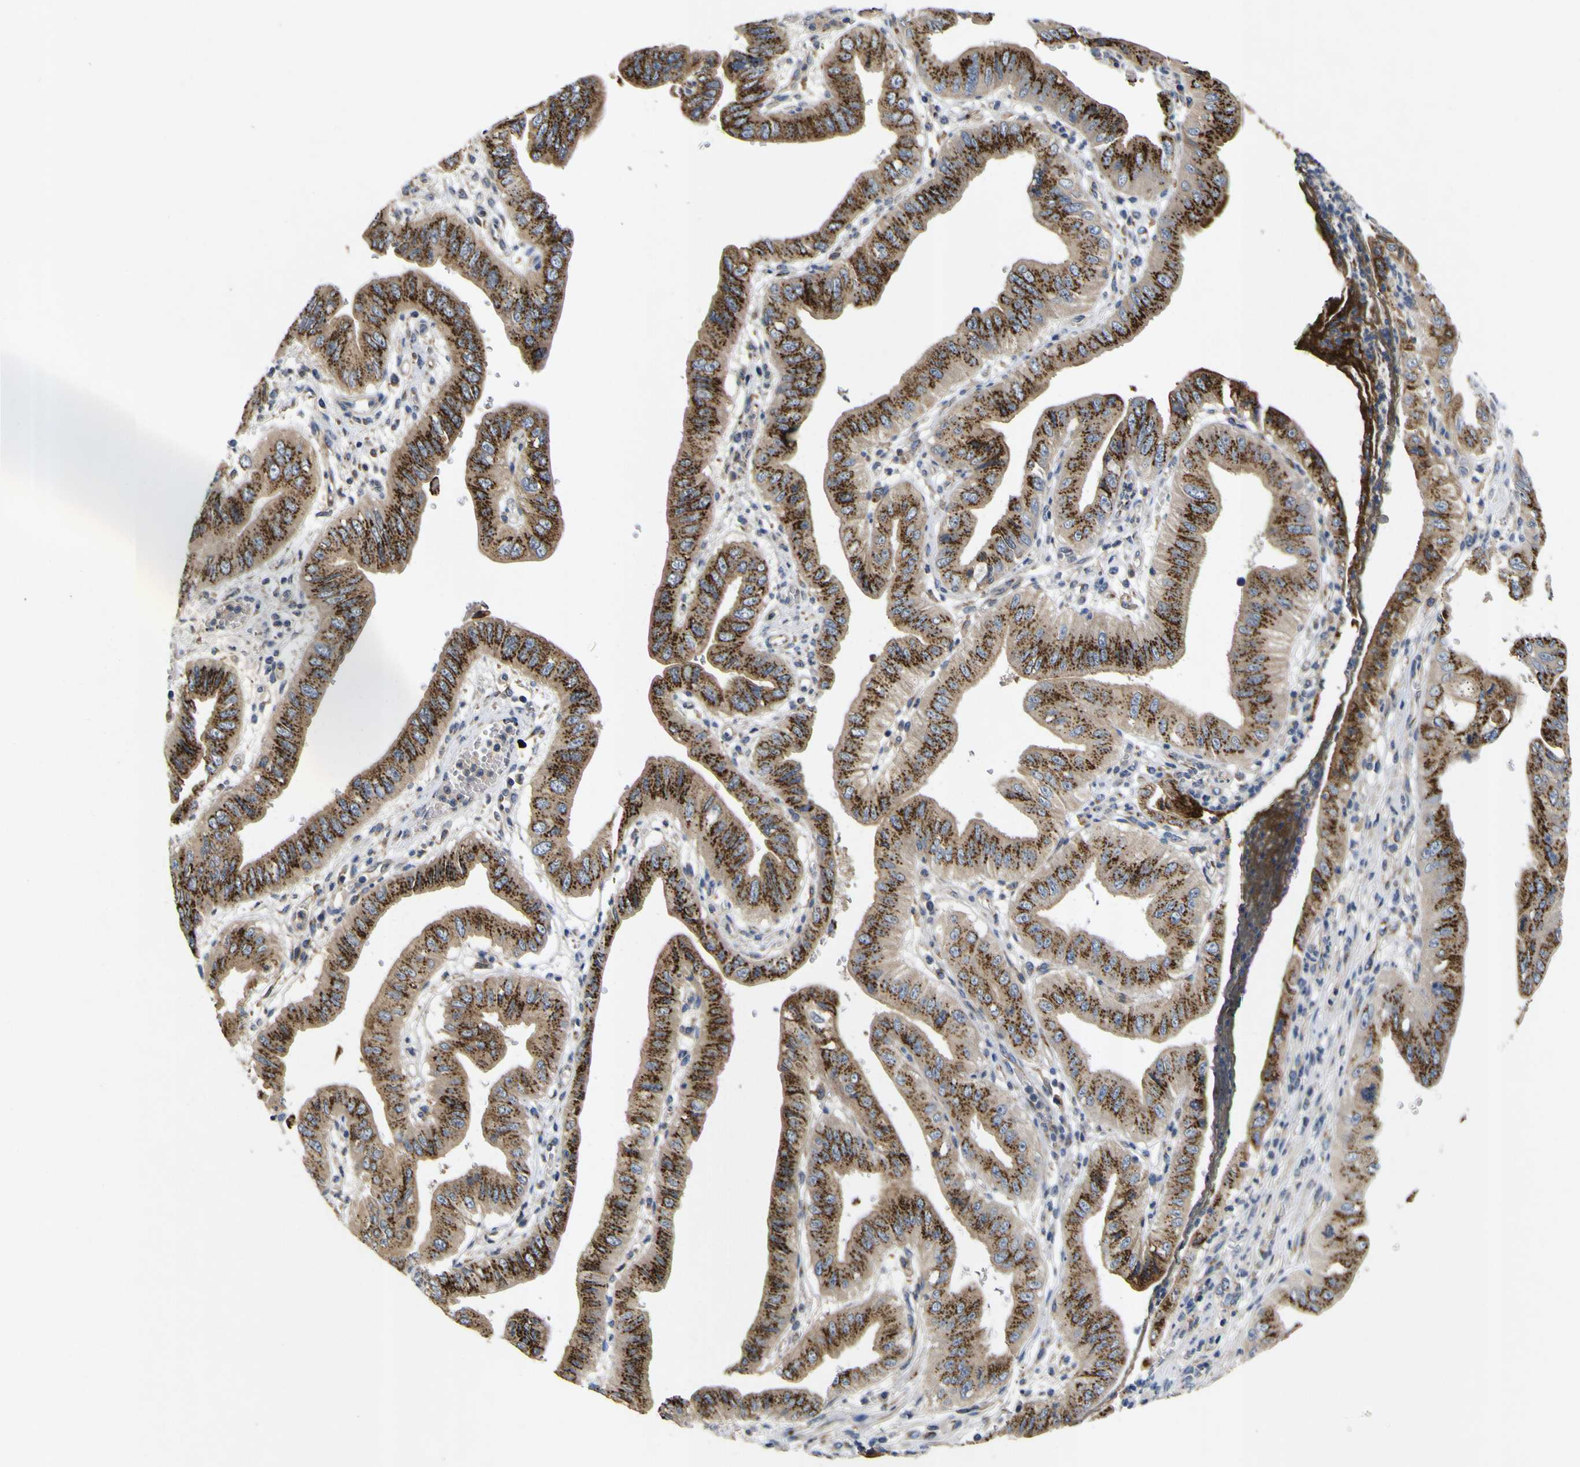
{"staining": {"intensity": "strong", "quantity": ">75%", "location": "cytoplasmic/membranous"}, "tissue": "pancreatic cancer", "cell_type": "Tumor cells", "image_type": "cancer", "snomed": [{"axis": "morphology", "description": "Normal tissue, NOS"}, {"axis": "topography", "description": "Lymph node"}], "caption": "Immunohistochemistry (IHC) micrograph of human pancreatic cancer stained for a protein (brown), which exhibits high levels of strong cytoplasmic/membranous expression in about >75% of tumor cells.", "gene": "COA1", "patient": {"sex": "male", "age": 50}}